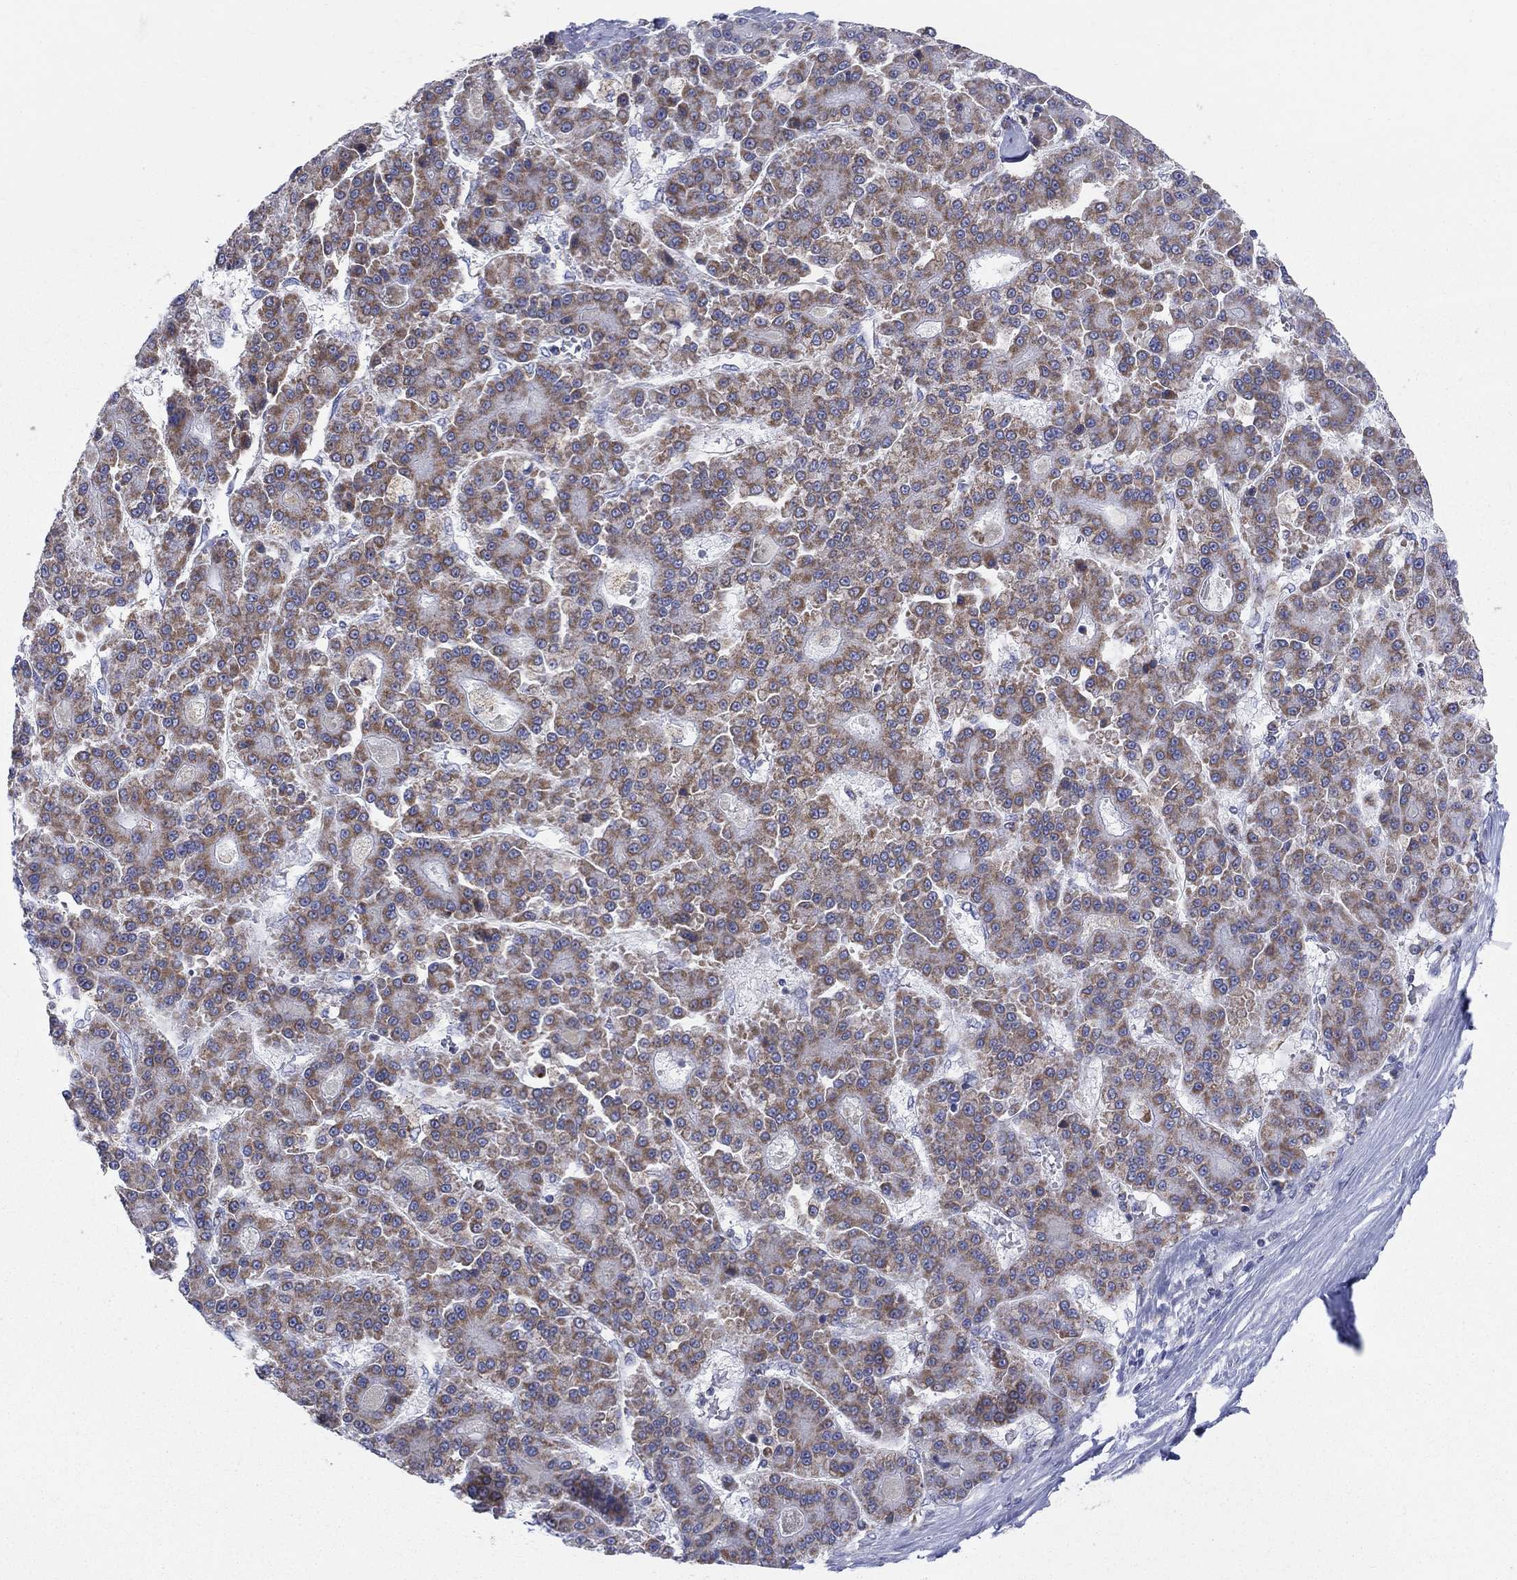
{"staining": {"intensity": "strong", "quantity": ">75%", "location": "cytoplasmic/membranous"}, "tissue": "liver cancer", "cell_type": "Tumor cells", "image_type": "cancer", "snomed": [{"axis": "morphology", "description": "Carcinoma, Hepatocellular, NOS"}, {"axis": "topography", "description": "Liver"}], "caption": "Immunohistochemical staining of human liver cancer reveals strong cytoplasmic/membranous protein positivity in about >75% of tumor cells. (Brightfield microscopy of DAB IHC at high magnification).", "gene": "KISS1R", "patient": {"sex": "male", "age": 70}}